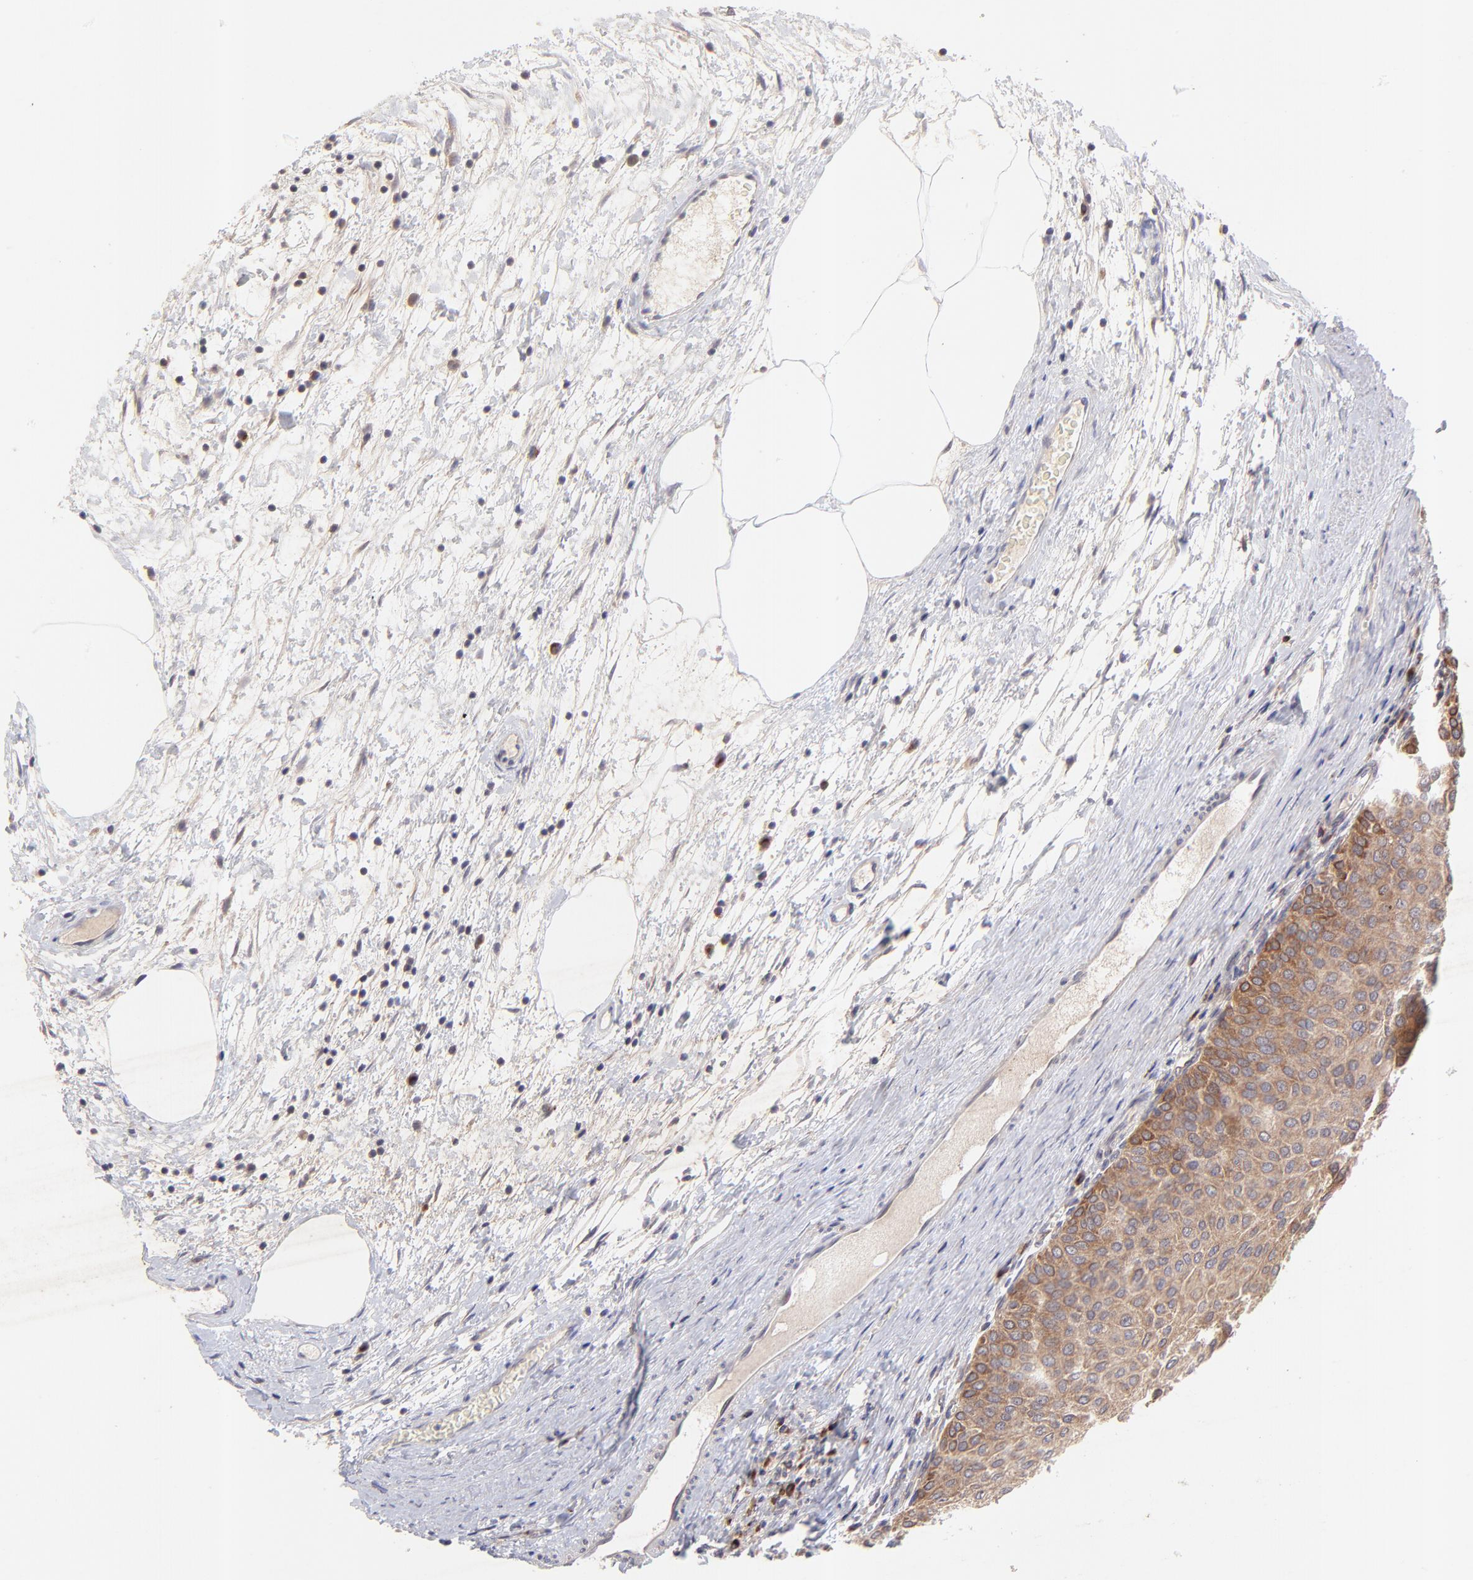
{"staining": {"intensity": "moderate", "quantity": ">75%", "location": "cytoplasmic/membranous"}, "tissue": "urothelial cancer", "cell_type": "Tumor cells", "image_type": "cancer", "snomed": [{"axis": "morphology", "description": "Urothelial carcinoma, Low grade"}, {"axis": "topography", "description": "Urinary bladder"}], "caption": "Urothelial cancer was stained to show a protein in brown. There is medium levels of moderate cytoplasmic/membranous expression in about >75% of tumor cells.", "gene": "TNRC6B", "patient": {"sex": "male", "age": 64}}